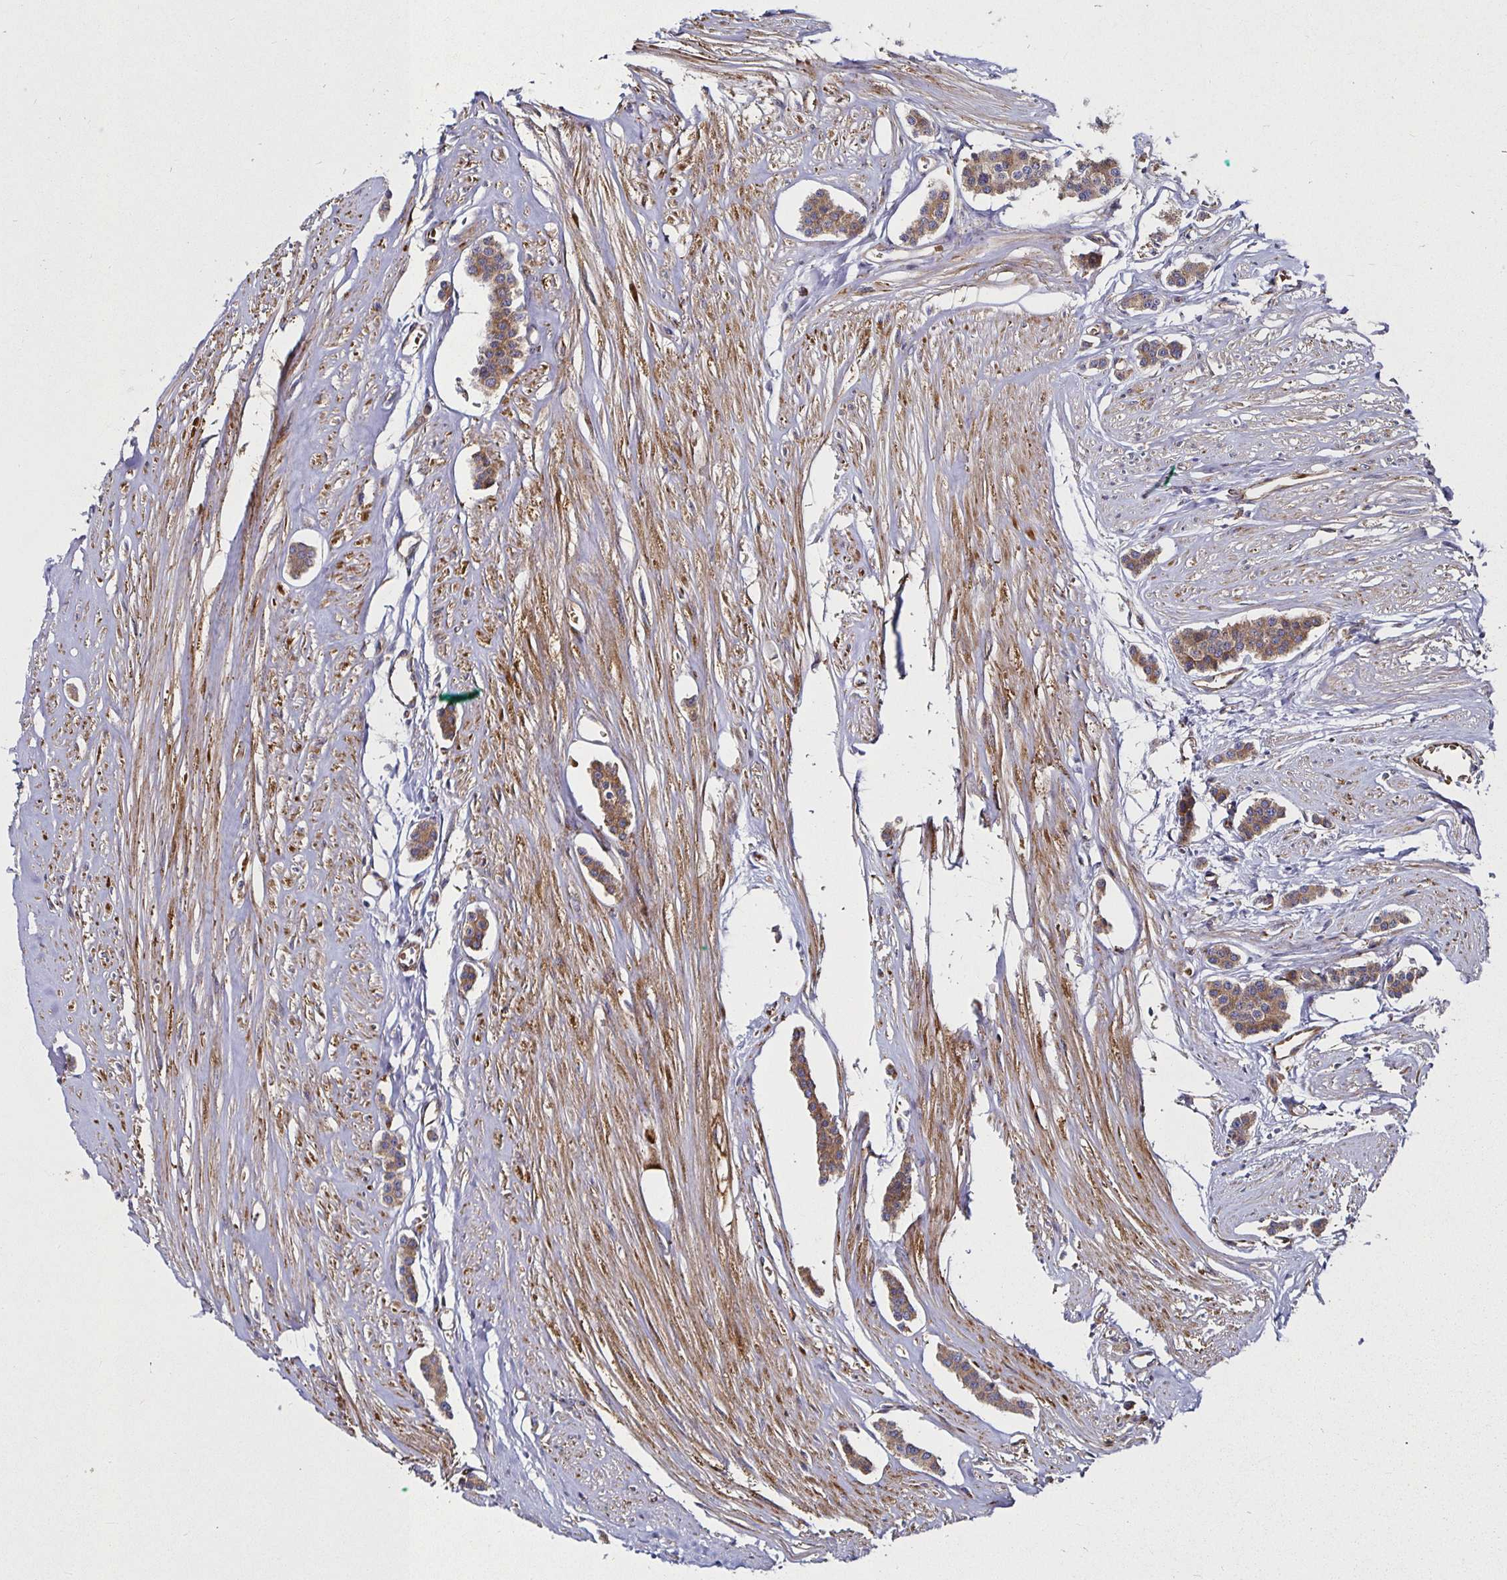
{"staining": {"intensity": "weak", "quantity": ">75%", "location": "cytoplasmic/membranous"}, "tissue": "carcinoid", "cell_type": "Tumor cells", "image_type": "cancer", "snomed": [{"axis": "morphology", "description": "Carcinoid, malignant, NOS"}, {"axis": "topography", "description": "Small intestine"}], "caption": "Carcinoid was stained to show a protein in brown. There is low levels of weak cytoplasmic/membranous expression in approximately >75% of tumor cells.", "gene": "SMYD3", "patient": {"sex": "male", "age": 60}}